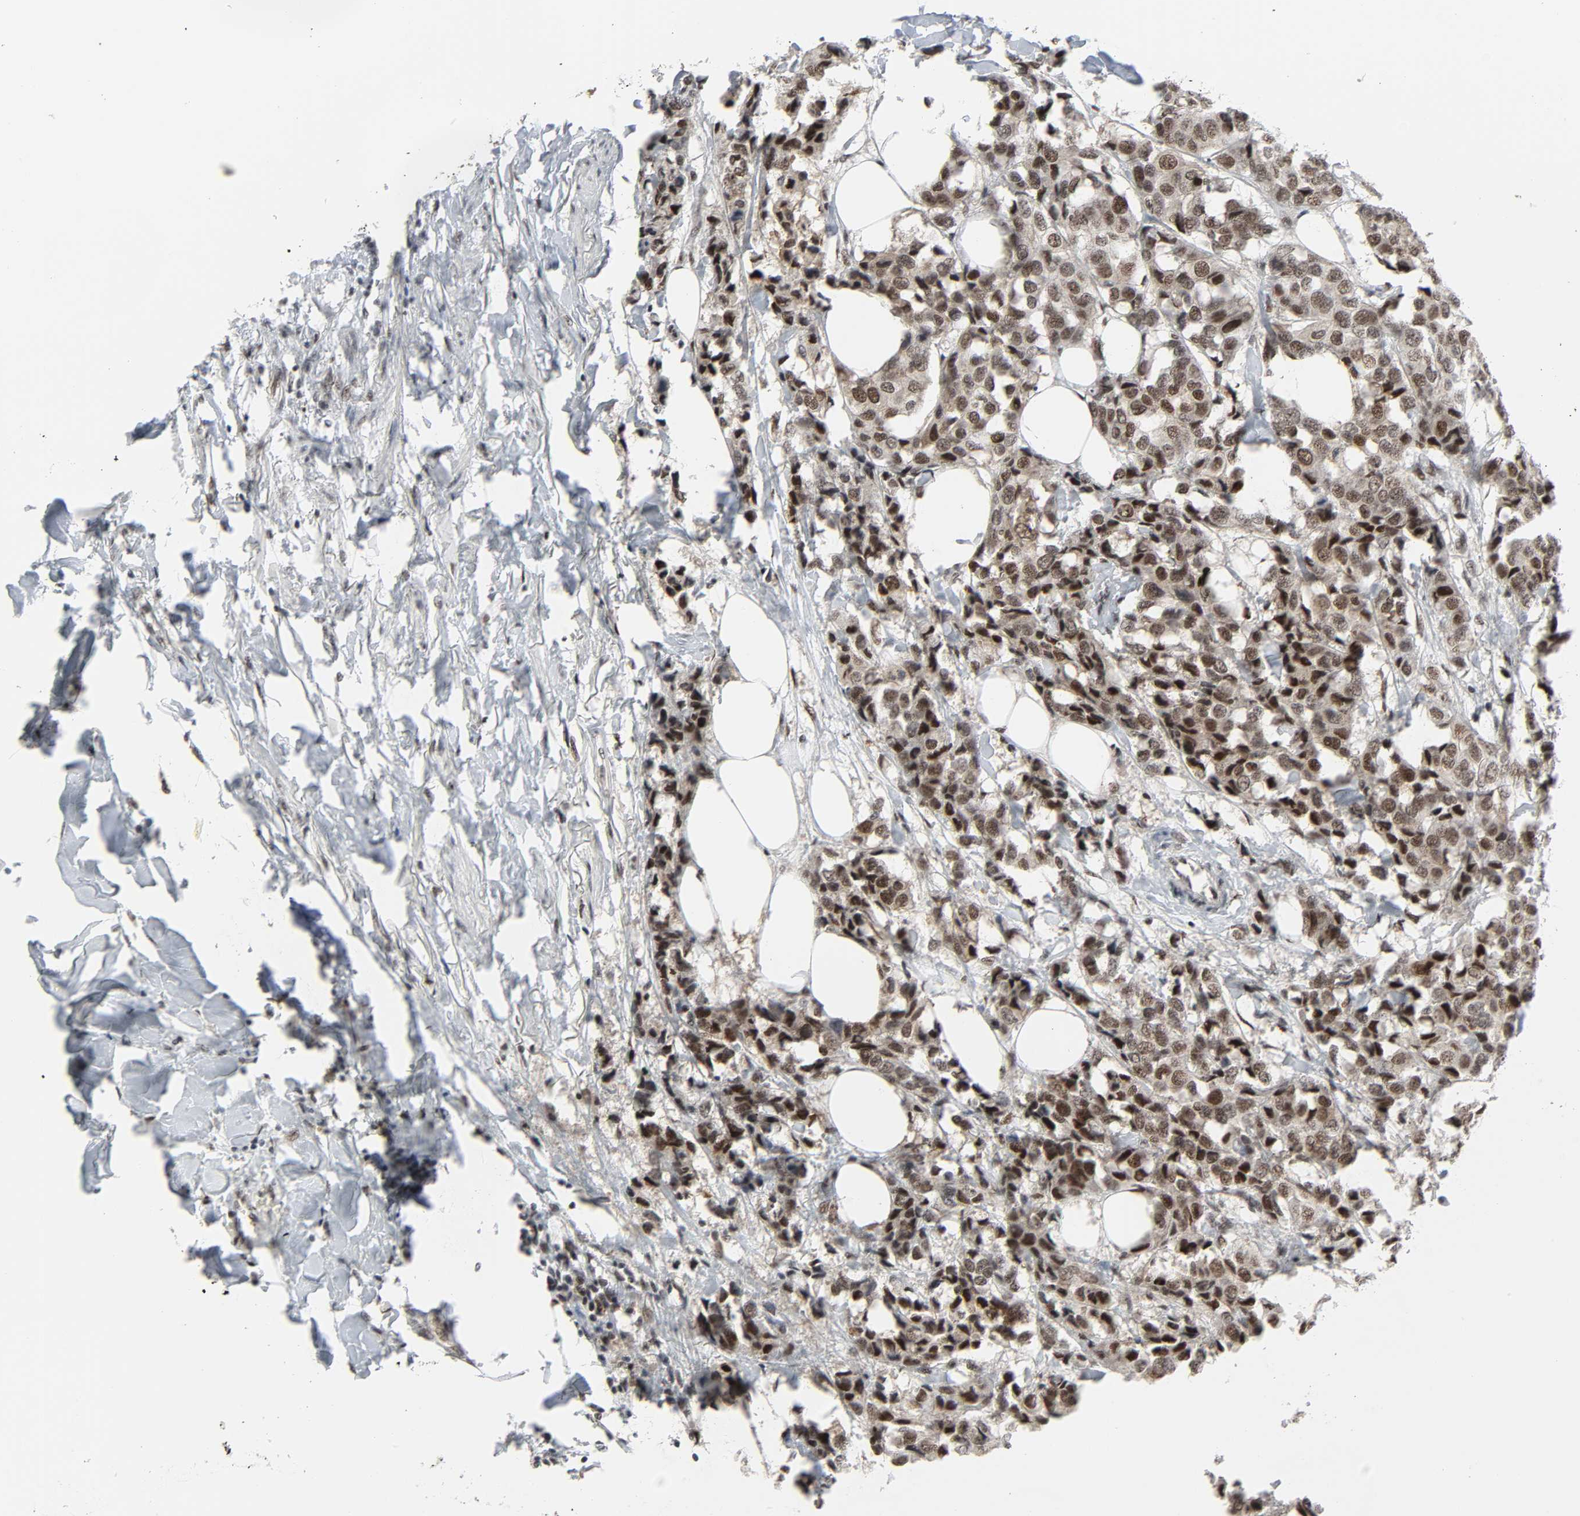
{"staining": {"intensity": "strong", "quantity": ">75%", "location": "nuclear"}, "tissue": "breast cancer", "cell_type": "Tumor cells", "image_type": "cancer", "snomed": [{"axis": "morphology", "description": "Duct carcinoma"}, {"axis": "topography", "description": "Breast"}], "caption": "Protein expression analysis of human intraductal carcinoma (breast) reveals strong nuclear positivity in about >75% of tumor cells.", "gene": "CDK7", "patient": {"sex": "female", "age": 80}}